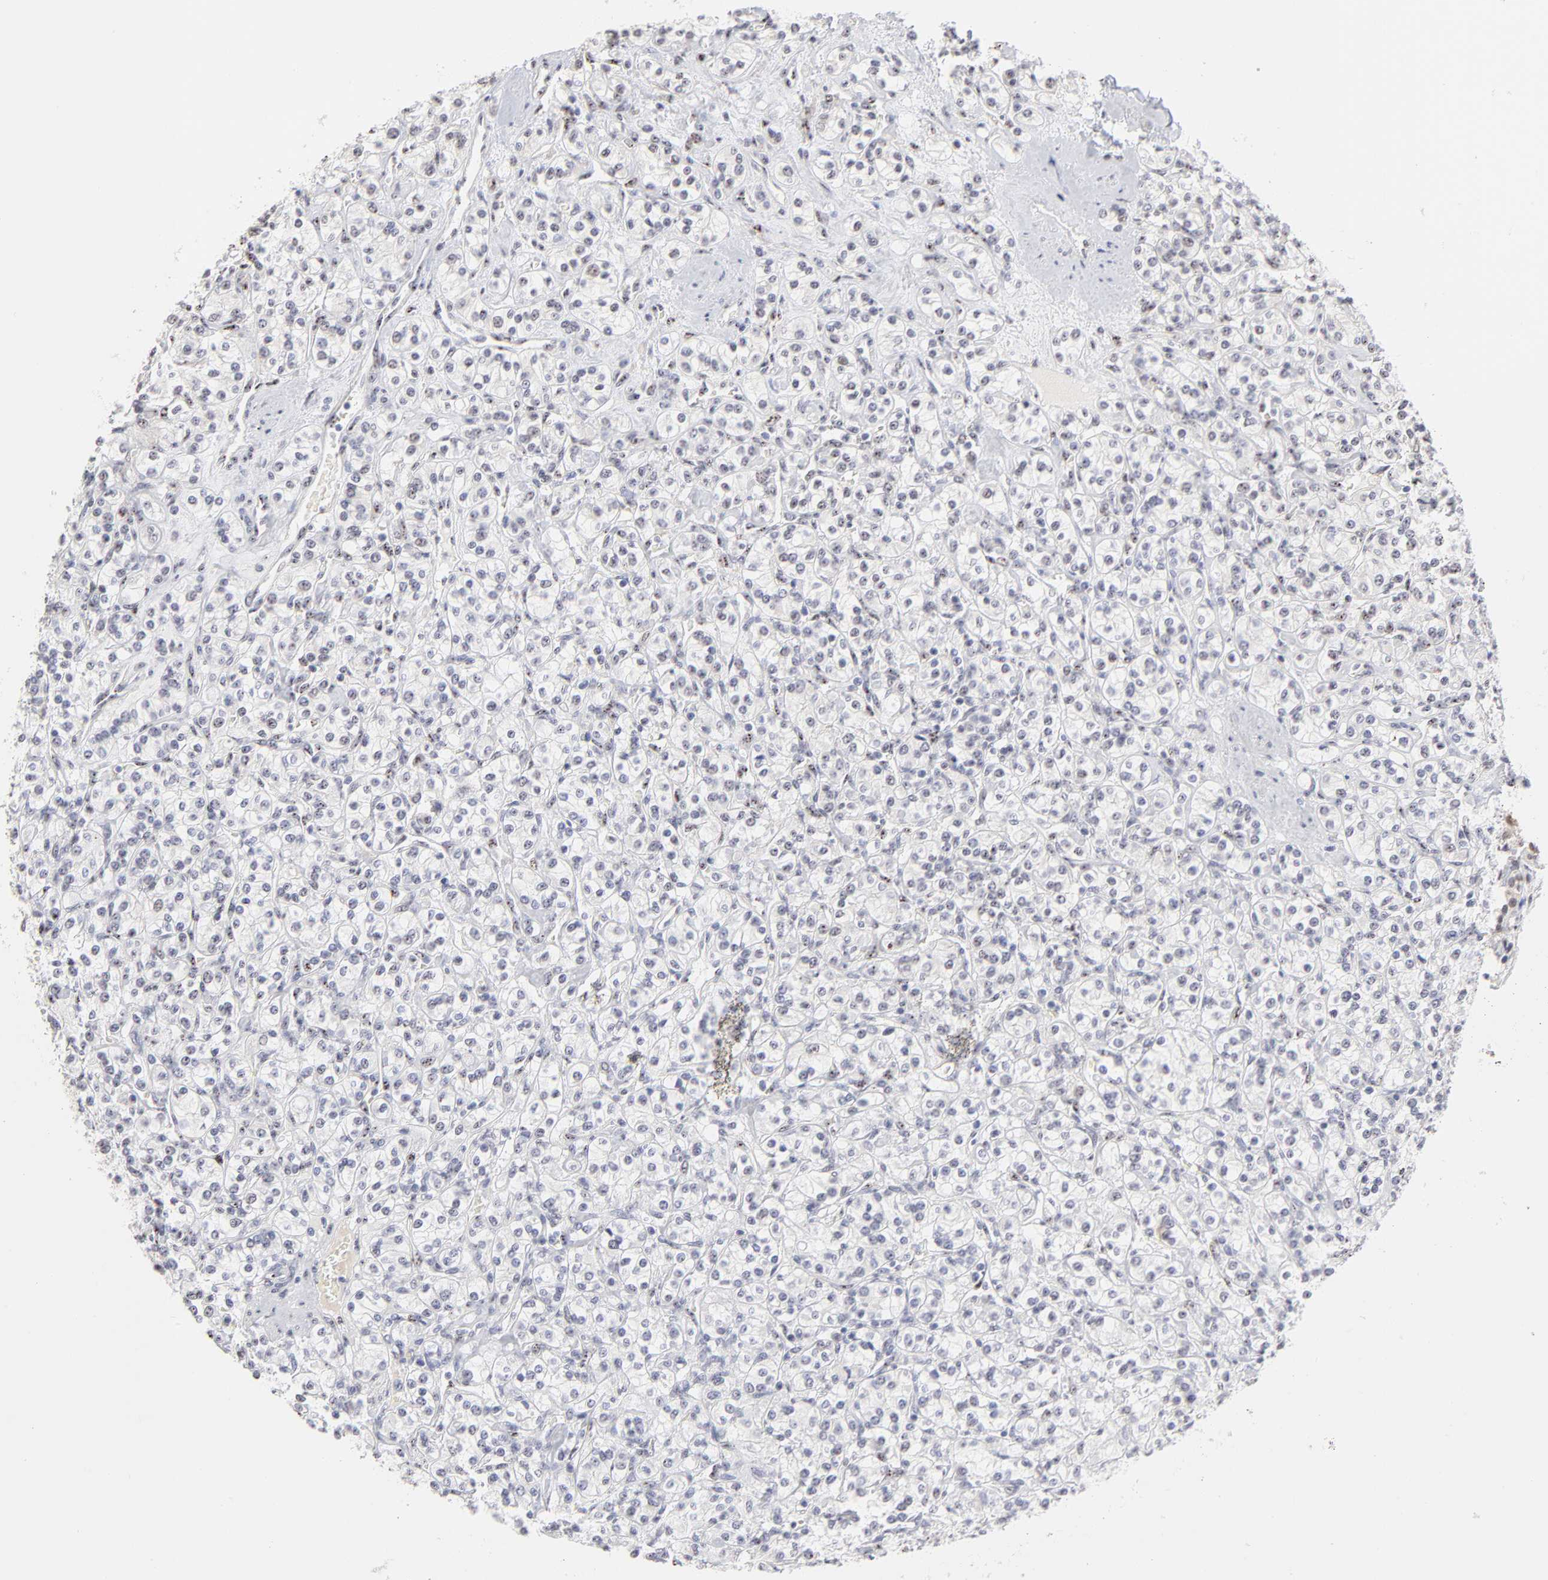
{"staining": {"intensity": "negative", "quantity": "none", "location": "none"}, "tissue": "renal cancer", "cell_type": "Tumor cells", "image_type": "cancer", "snomed": [{"axis": "morphology", "description": "Adenocarcinoma, NOS"}, {"axis": "topography", "description": "Kidney"}], "caption": "Adenocarcinoma (renal) stained for a protein using immunohistochemistry reveals no expression tumor cells.", "gene": "STAT3", "patient": {"sex": "male", "age": 77}}